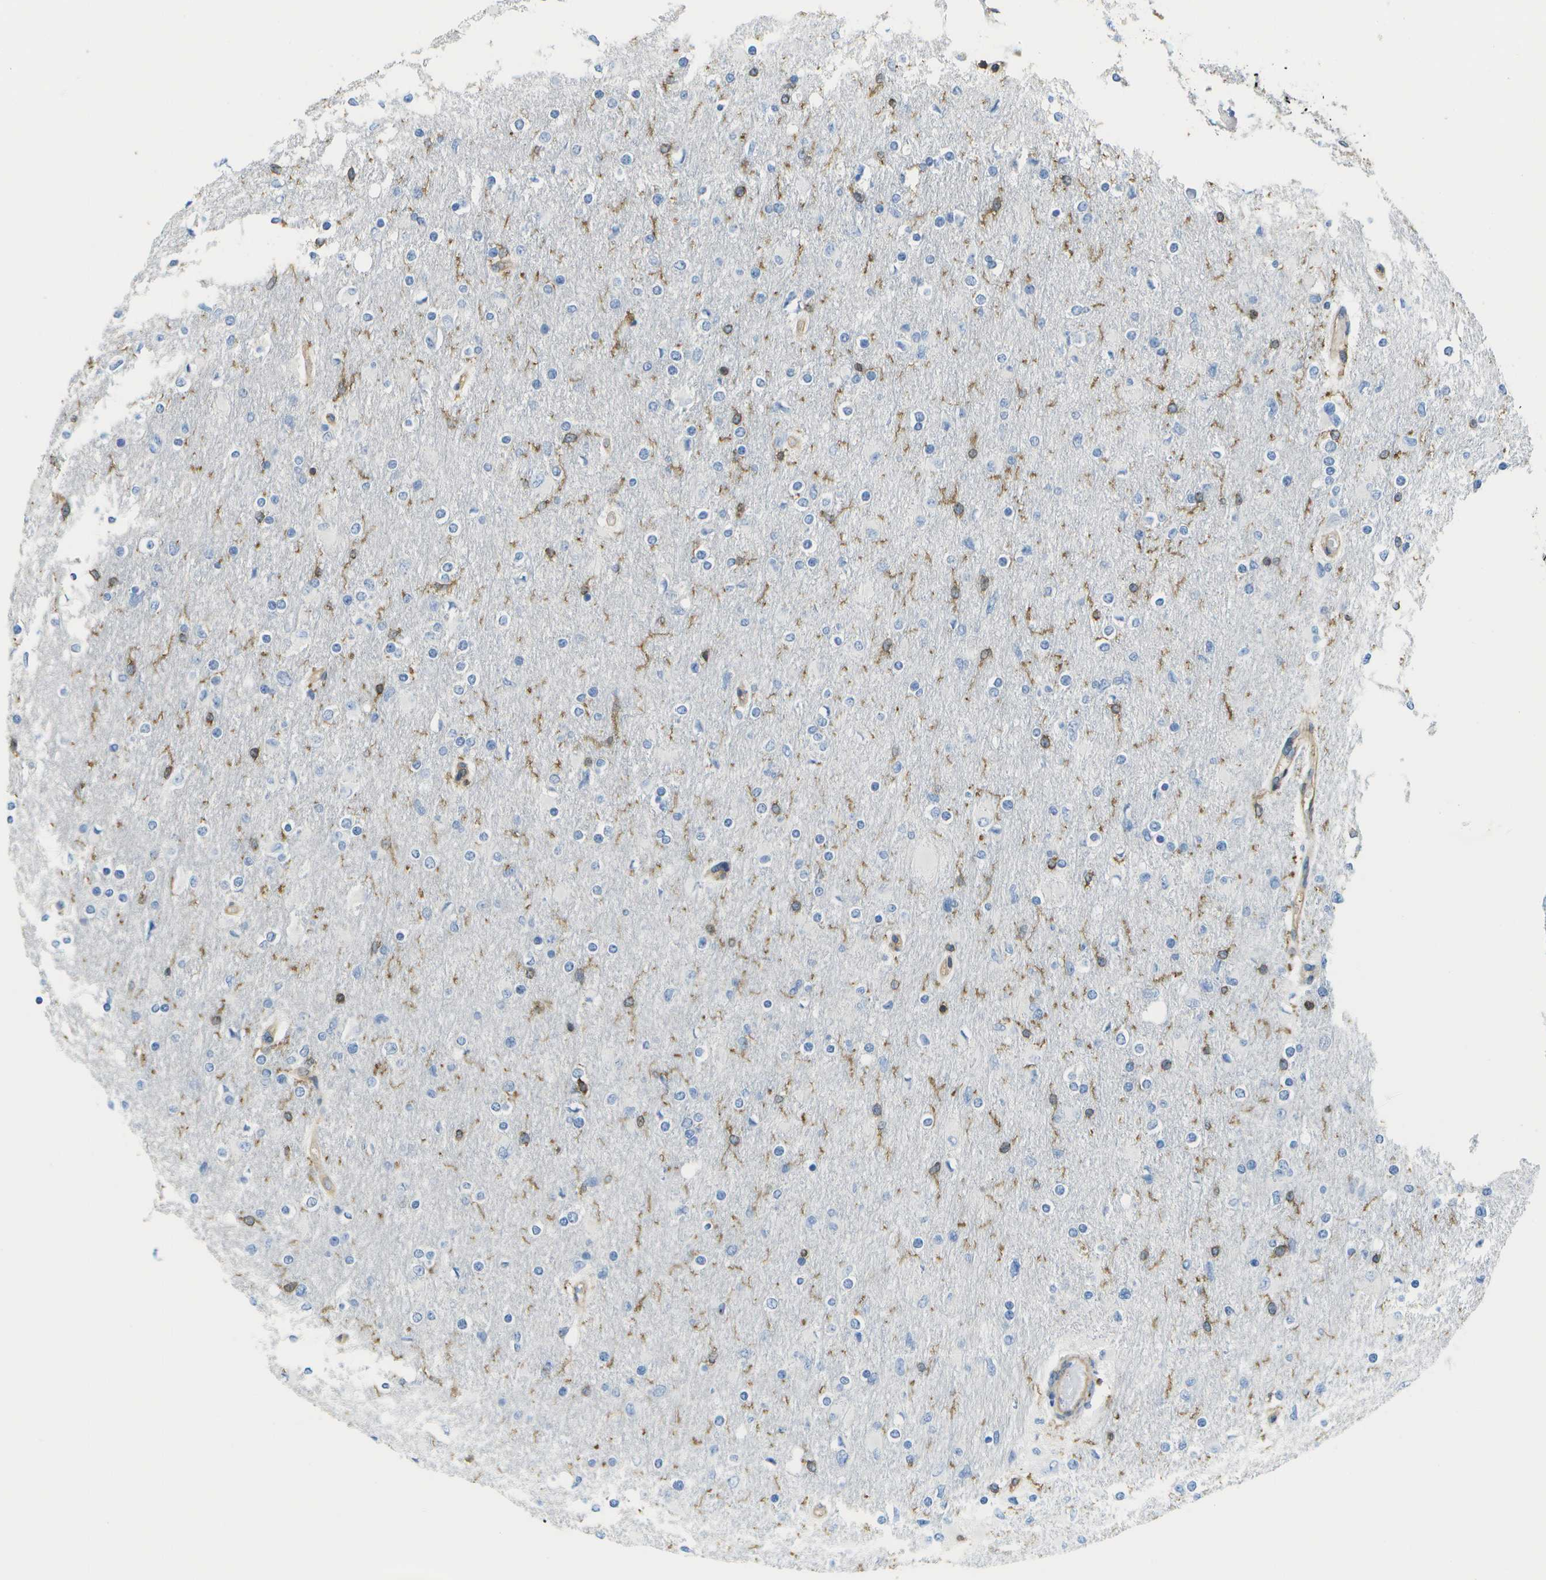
{"staining": {"intensity": "negative", "quantity": "none", "location": "none"}, "tissue": "glioma", "cell_type": "Tumor cells", "image_type": "cancer", "snomed": [{"axis": "morphology", "description": "Glioma, malignant, High grade"}, {"axis": "topography", "description": "Cerebral cortex"}], "caption": "Micrograph shows no protein expression in tumor cells of high-grade glioma (malignant) tissue.", "gene": "RCSD1", "patient": {"sex": "female", "age": 36}}